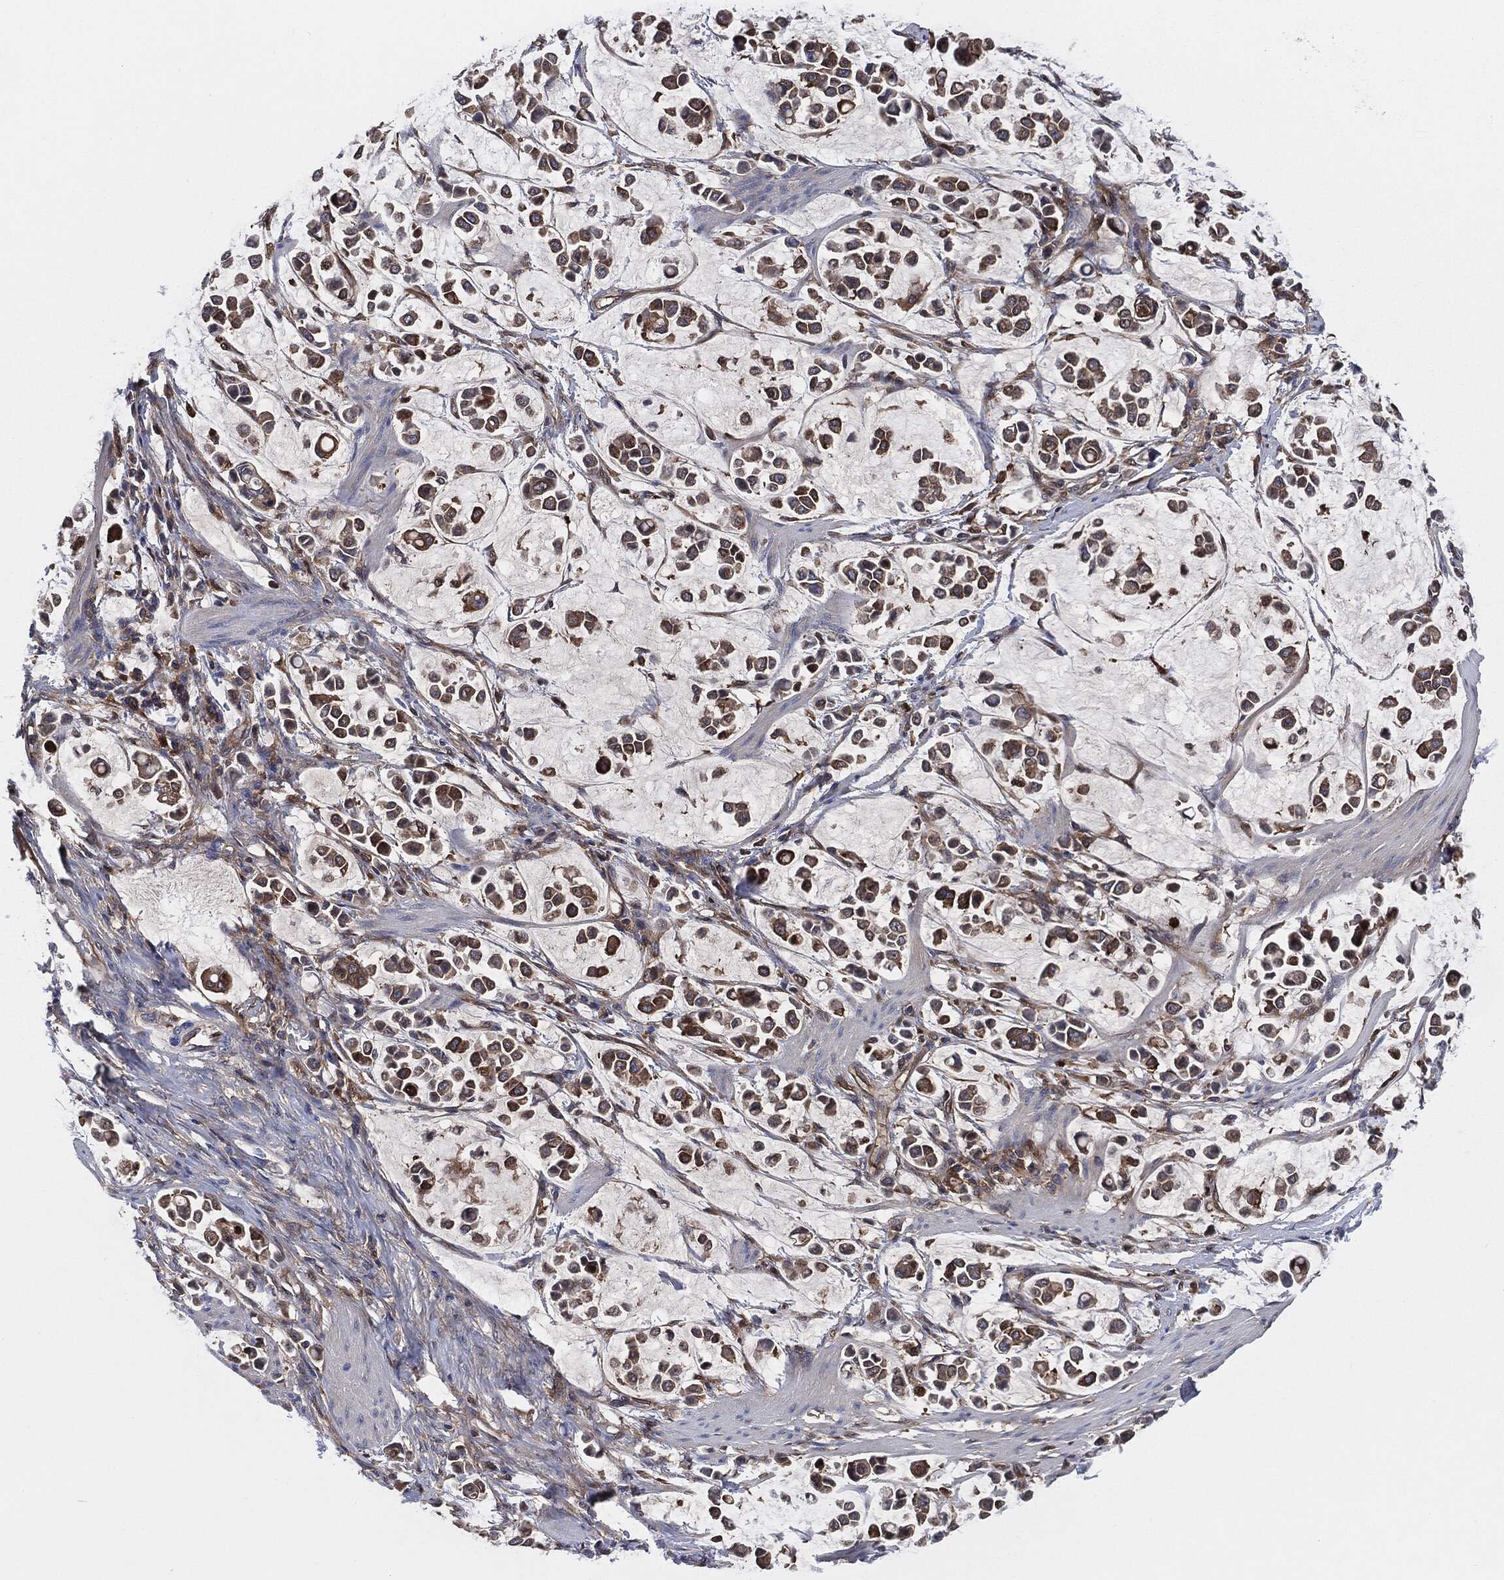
{"staining": {"intensity": "moderate", "quantity": ">75%", "location": "cytoplasmic/membranous"}, "tissue": "stomach cancer", "cell_type": "Tumor cells", "image_type": "cancer", "snomed": [{"axis": "morphology", "description": "Adenocarcinoma, NOS"}, {"axis": "topography", "description": "Stomach"}], "caption": "Brown immunohistochemical staining in human stomach cancer displays moderate cytoplasmic/membranous expression in about >75% of tumor cells.", "gene": "XPNPEP1", "patient": {"sex": "male", "age": 82}}